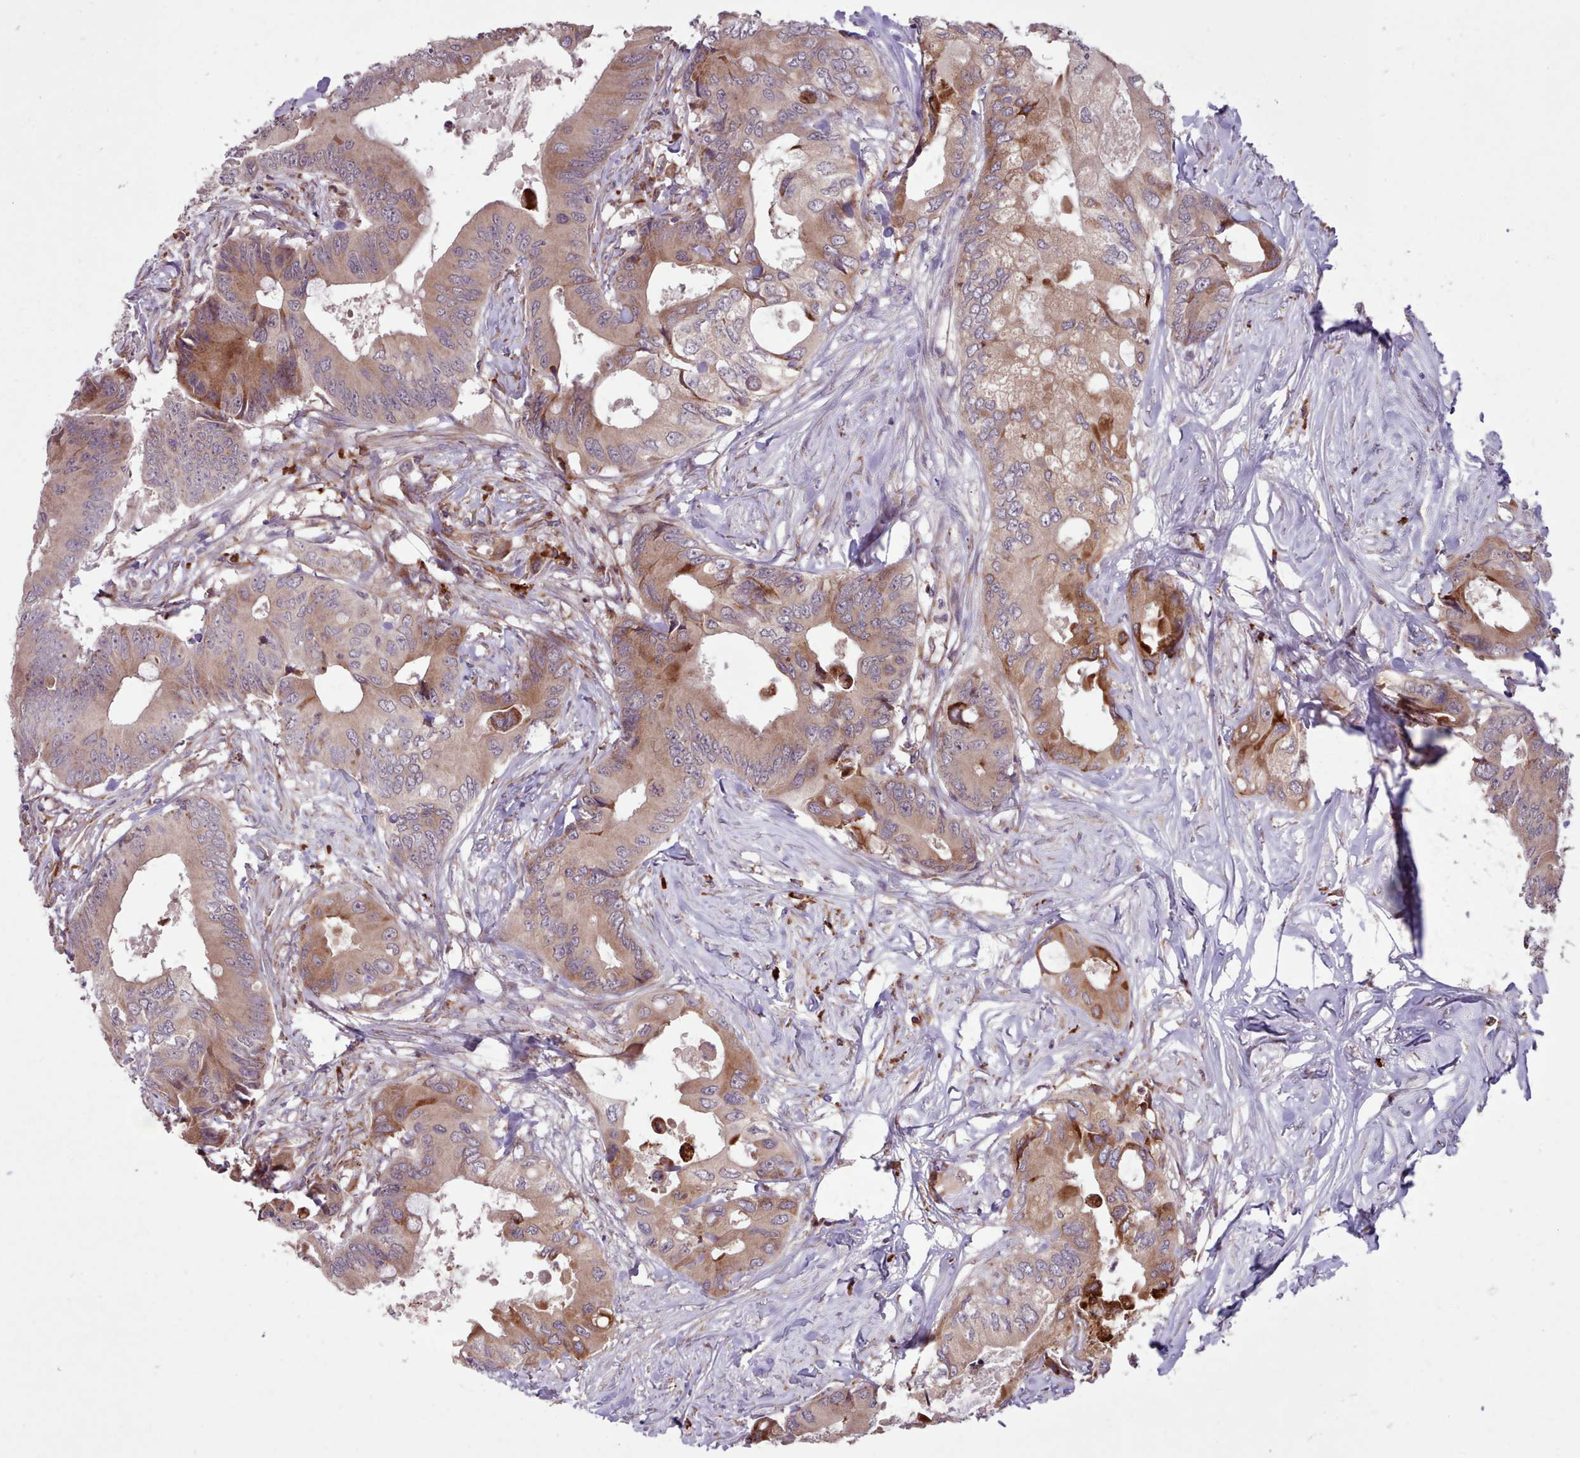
{"staining": {"intensity": "moderate", "quantity": ">75%", "location": "cytoplasmic/membranous"}, "tissue": "colorectal cancer", "cell_type": "Tumor cells", "image_type": "cancer", "snomed": [{"axis": "morphology", "description": "Adenocarcinoma, NOS"}, {"axis": "topography", "description": "Colon"}], "caption": "Immunohistochemistry (IHC) staining of colorectal adenocarcinoma, which demonstrates medium levels of moderate cytoplasmic/membranous expression in about >75% of tumor cells indicating moderate cytoplasmic/membranous protein positivity. The staining was performed using DAB (brown) for protein detection and nuclei were counterstained in hematoxylin (blue).", "gene": "TTLL3", "patient": {"sex": "male", "age": 71}}